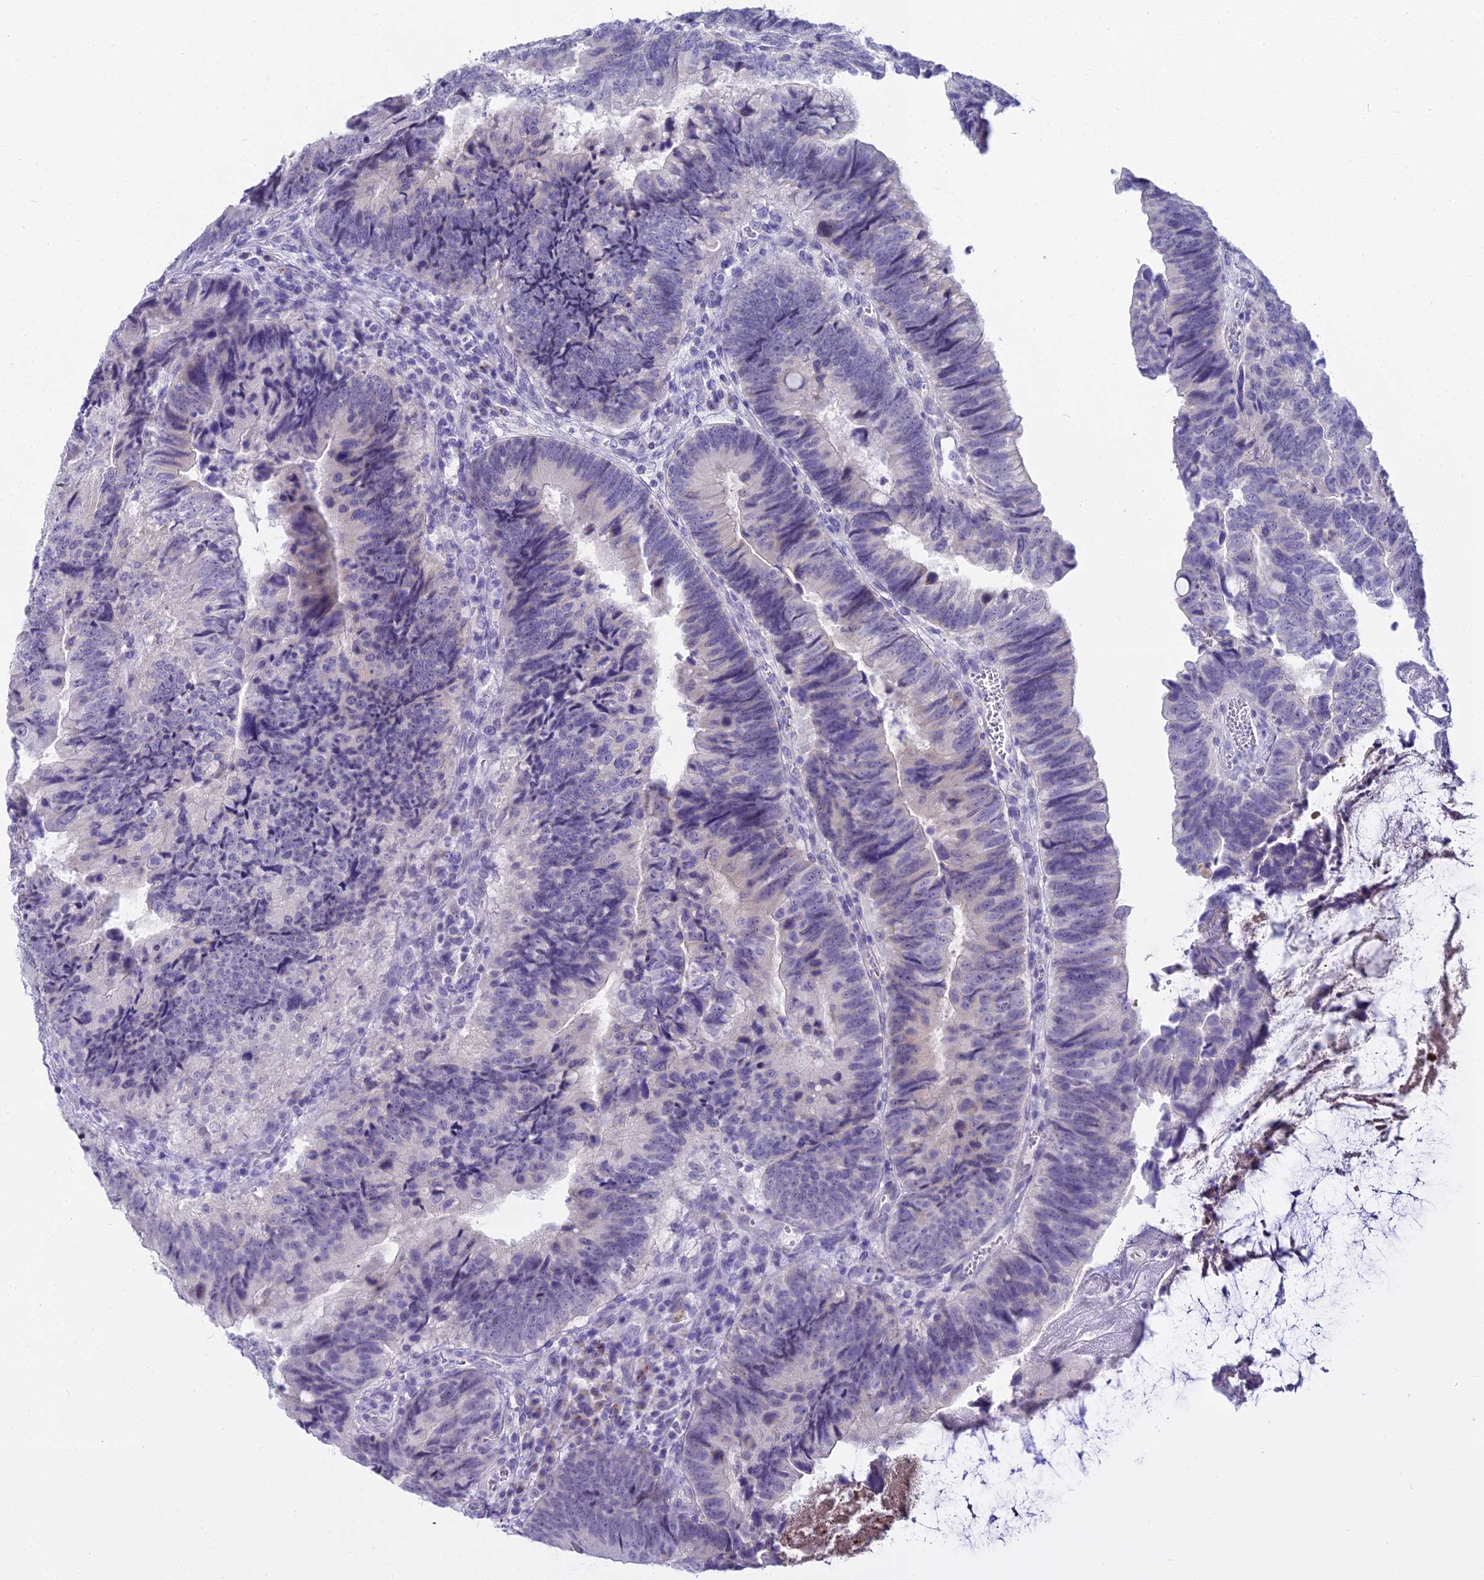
{"staining": {"intensity": "negative", "quantity": "none", "location": "none"}, "tissue": "colorectal cancer", "cell_type": "Tumor cells", "image_type": "cancer", "snomed": [{"axis": "morphology", "description": "Adenocarcinoma, NOS"}, {"axis": "topography", "description": "Colon"}], "caption": "Tumor cells show no significant protein positivity in colorectal cancer.", "gene": "CGB2", "patient": {"sex": "female", "age": 67}}